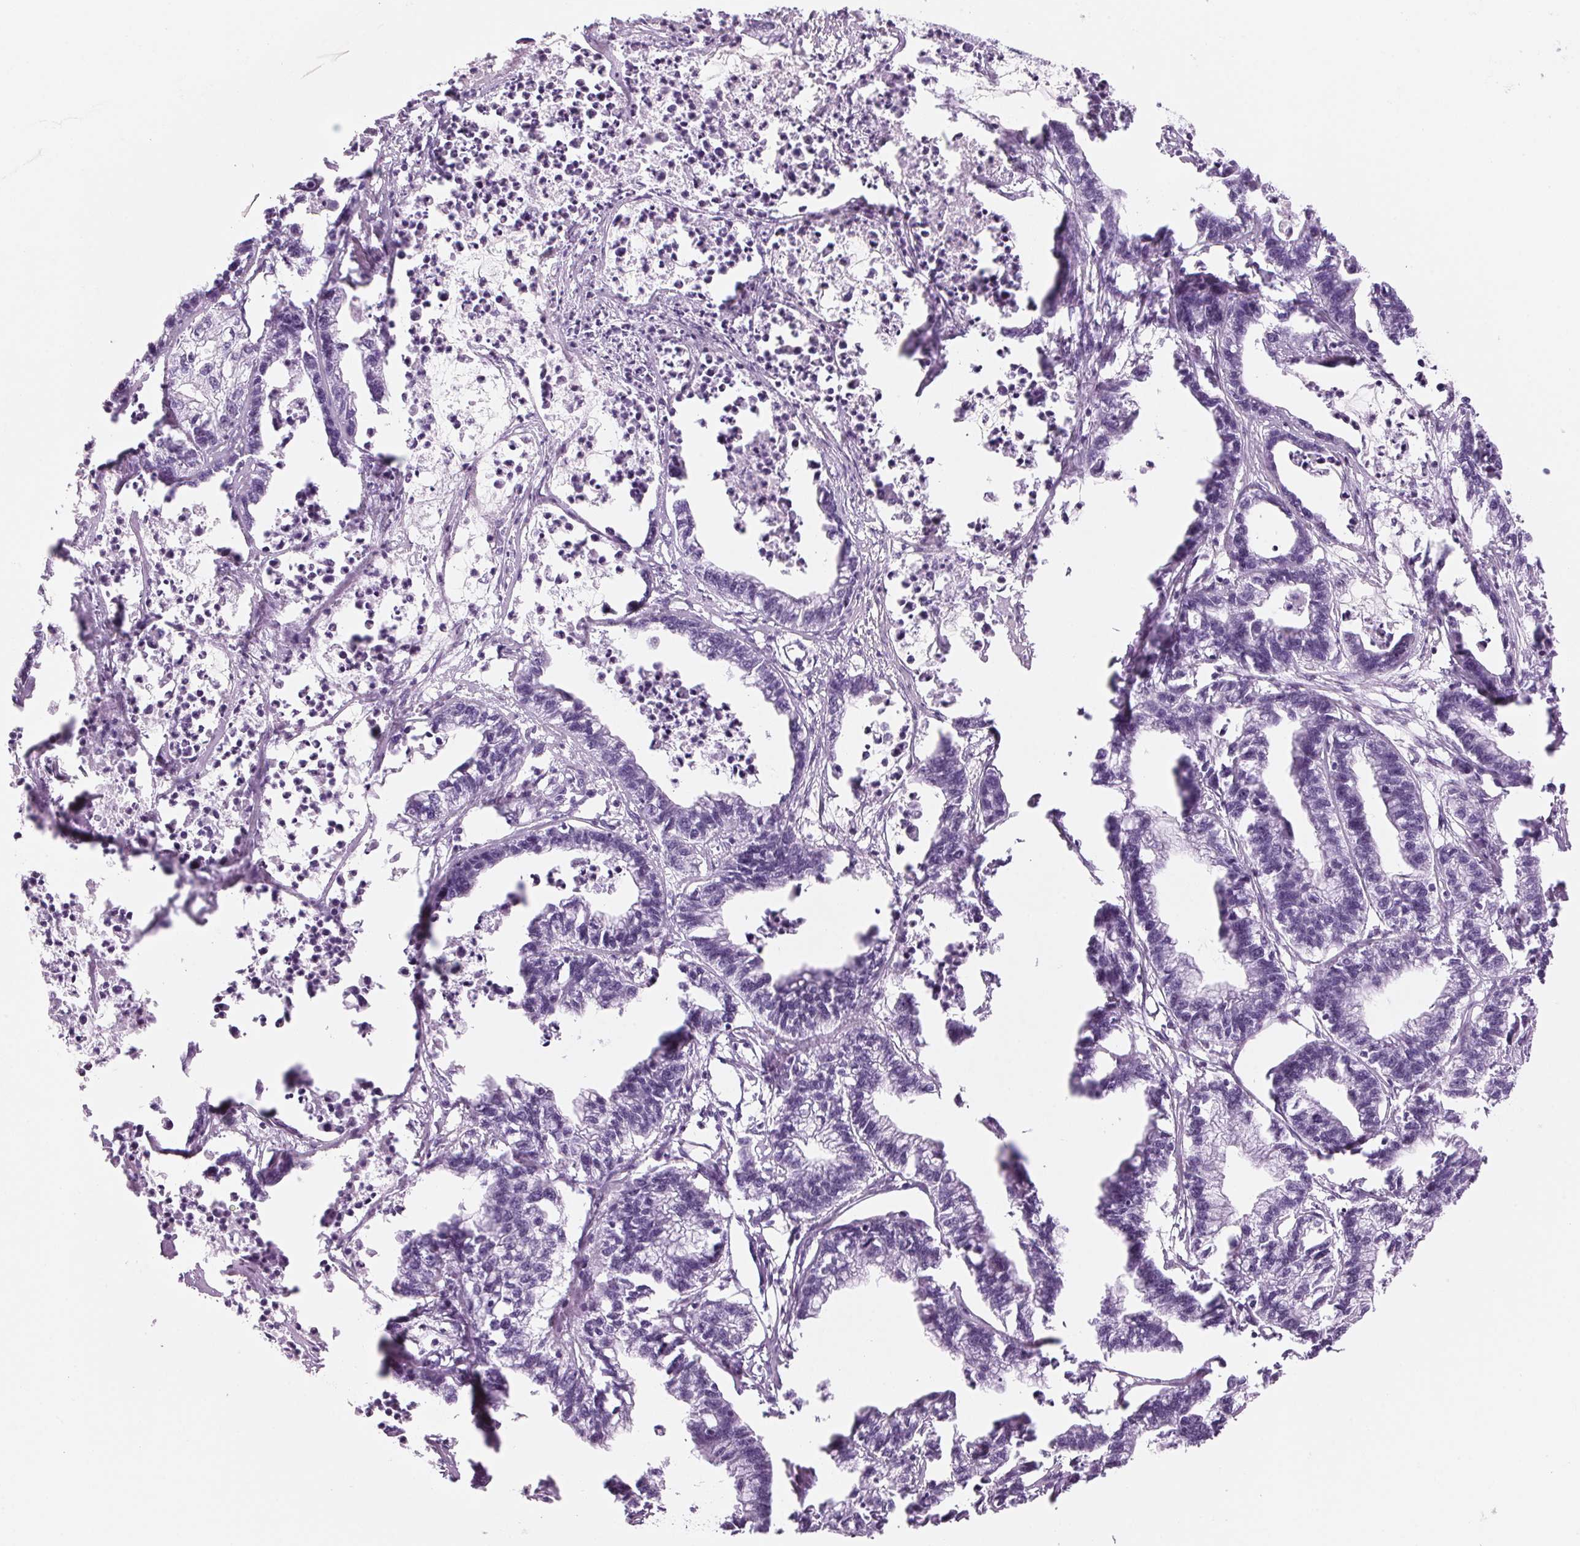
{"staining": {"intensity": "negative", "quantity": "none", "location": "none"}, "tissue": "stomach cancer", "cell_type": "Tumor cells", "image_type": "cancer", "snomed": [{"axis": "morphology", "description": "Adenocarcinoma, NOS"}, {"axis": "topography", "description": "Stomach"}], "caption": "Photomicrograph shows no protein positivity in tumor cells of stomach adenocarcinoma tissue. The staining was performed using DAB (3,3'-diaminobenzidine) to visualize the protein expression in brown, while the nuclei were stained in blue with hematoxylin (Magnification: 20x).", "gene": "ADAM20", "patient": {"sex": "male", "age": 83}}